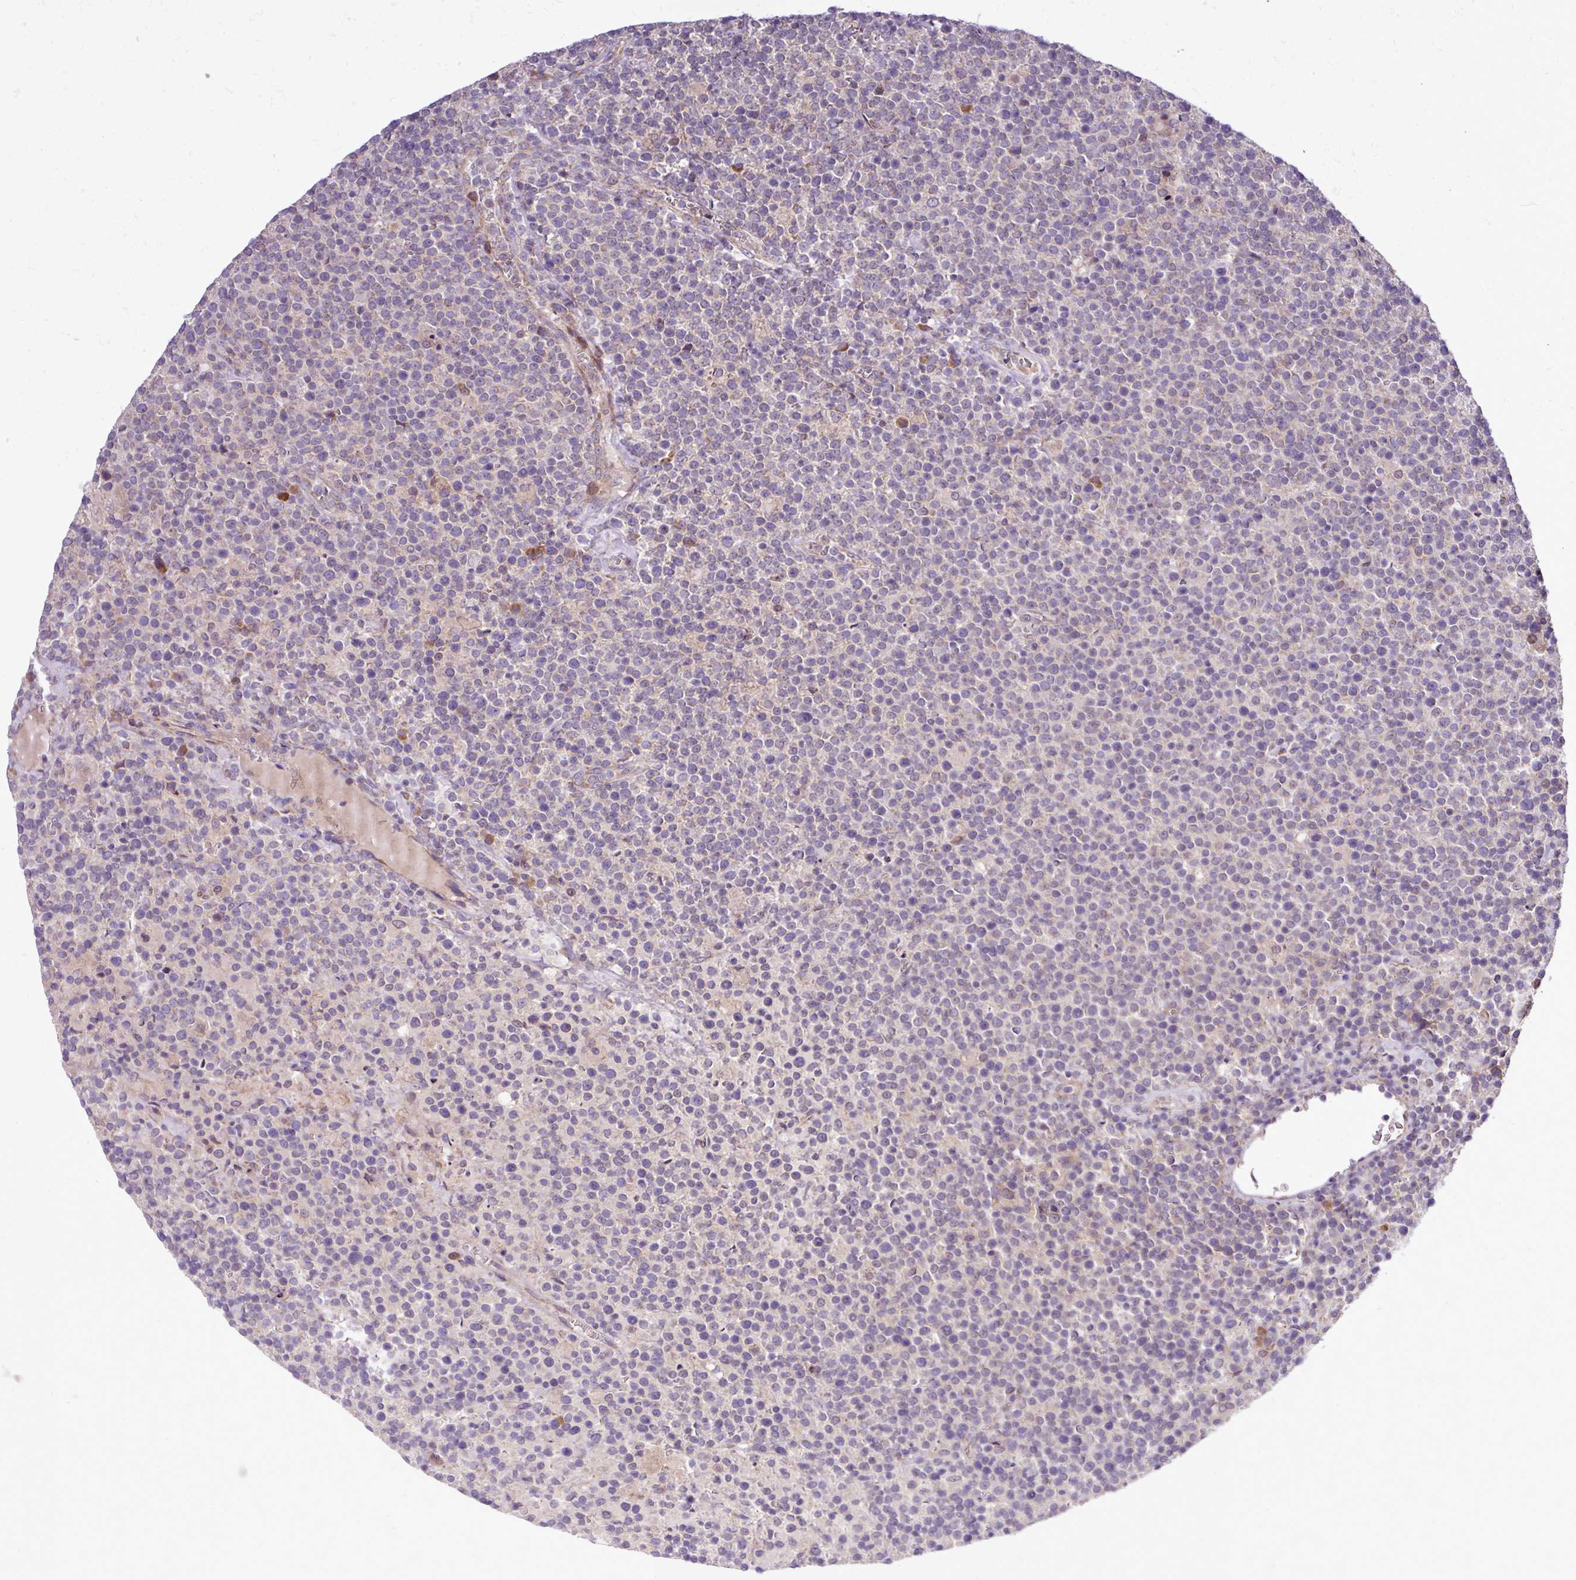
{"staining": {"intensity": "negative", "quantity": "none", "location": "none"}, "tissue": "lymphoma", "cell_type": "Tumor cells", "image_type": "cancer", "snomed": [{"axis": "morphology", "description": "Malignant lymphoma, non-Hodgkin's type, High grade"}, {"axis": "topography", "description": "Lymph node"}], "caption": "Tumor cells are negative for brown protein staining in lymphoma. (DAB (3,3'-diaminobenzidine) immunohistochemistry, high magnification).", "gene": "TM2D2", "patient": {"sex": "male", "age": 61}}